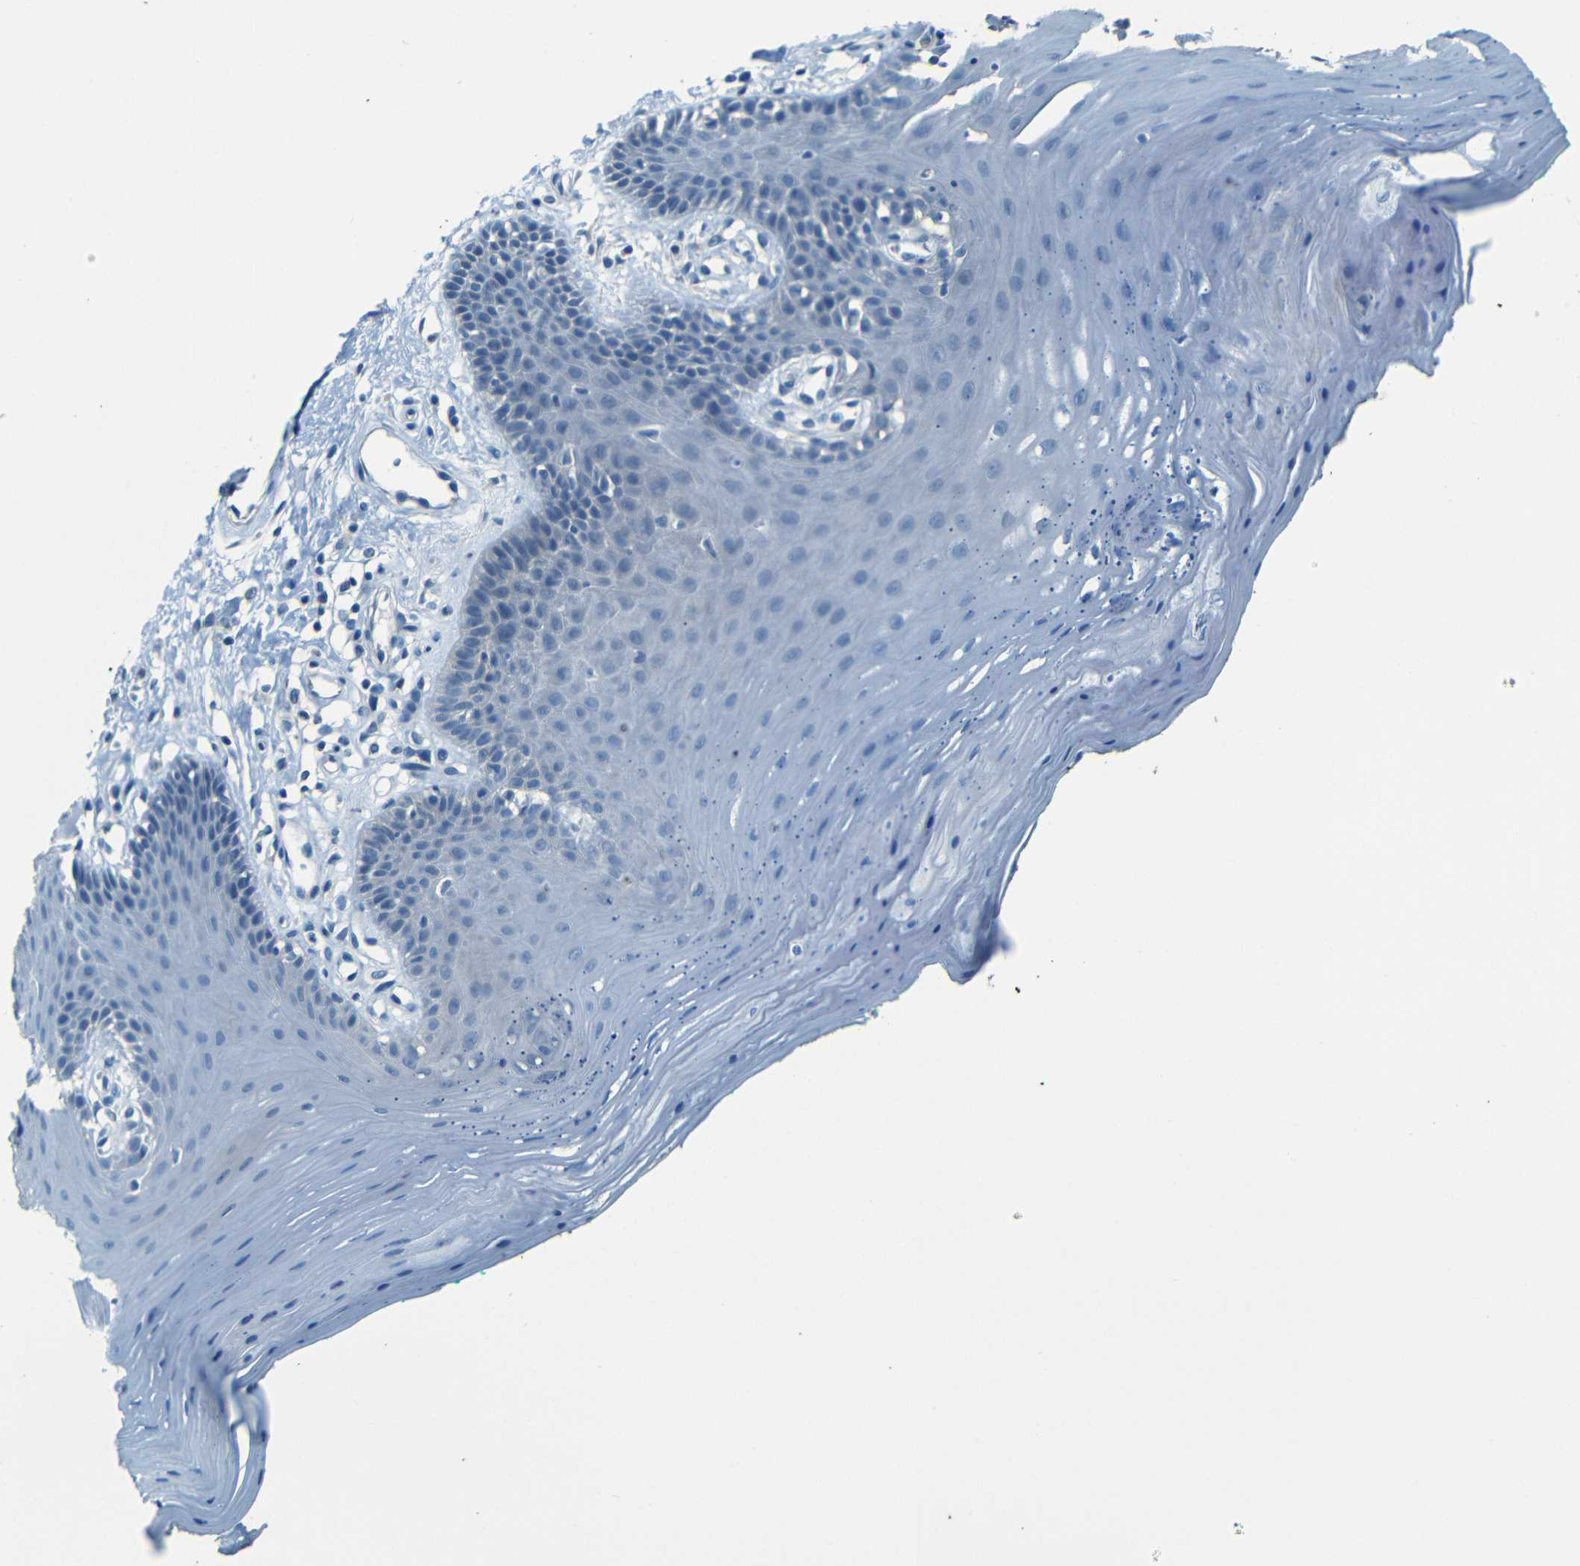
{"staining": {"intensity": "weak", "quantity": "<25%", "location": "cytoplasmic/membranous"}, "tissue": "oral mucosa", "cell_type": "Squamous epithelial cells", "image_type": "normal", "snomed": [{"axis": "morphology", "description": "Normal tissue, NOS"}, {"axis": "topography", "description": "Skeletal muscle"}, {"axis": "topography", "description": "Oral tissue"}], "caption": "Immunohistochemistry (IHC) of normal human oral mucosa reveals no positivity in squamous epithelial cells.", "gene": "ZMAT1", "patient": {"sex": "male", "age": 58}}